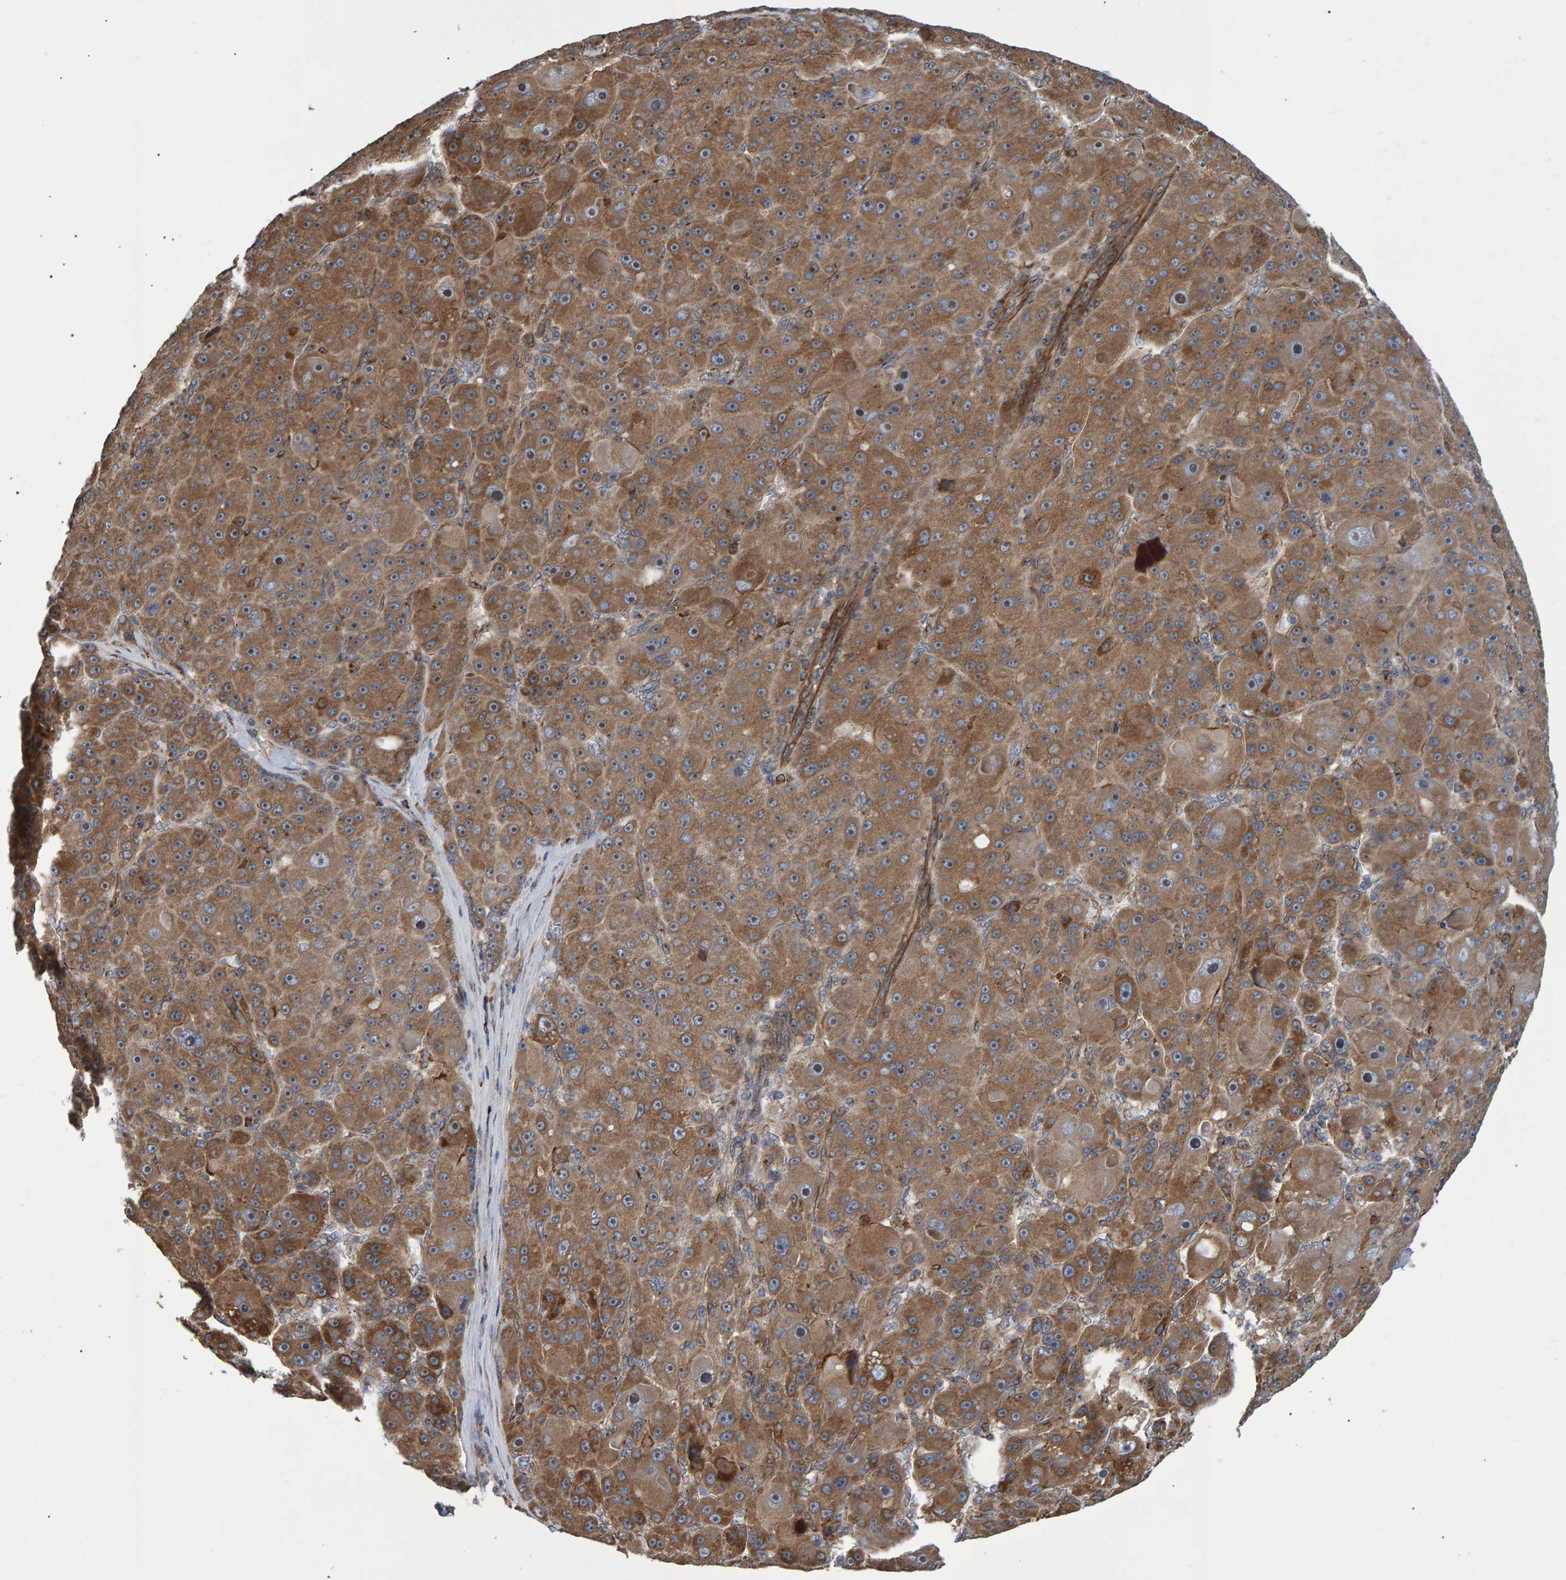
{"staining": {"intensity": "moderate", "quantity": ">75%", "location": "cytoplasmic/membranous"}, "tissue": "liver cancer", "cell_type": "Tumor cells", "image_type": "cancer", "snomed": [{"axis": "morphology", "description": "Carcinoma, Hepatocellular, NOS"}, {"axis": "topography", "description": "Liver"}], "caption": "A photomicrograph showing moderate cytoplasmic/membranous expression in approximately >75% of tumor cells in liver cancer (hepatocellular carcinoma), as visualized by brown immunohistochemical staining.", "gene": "FAM117A", "patient": {"sex": "male", "age": 76}}